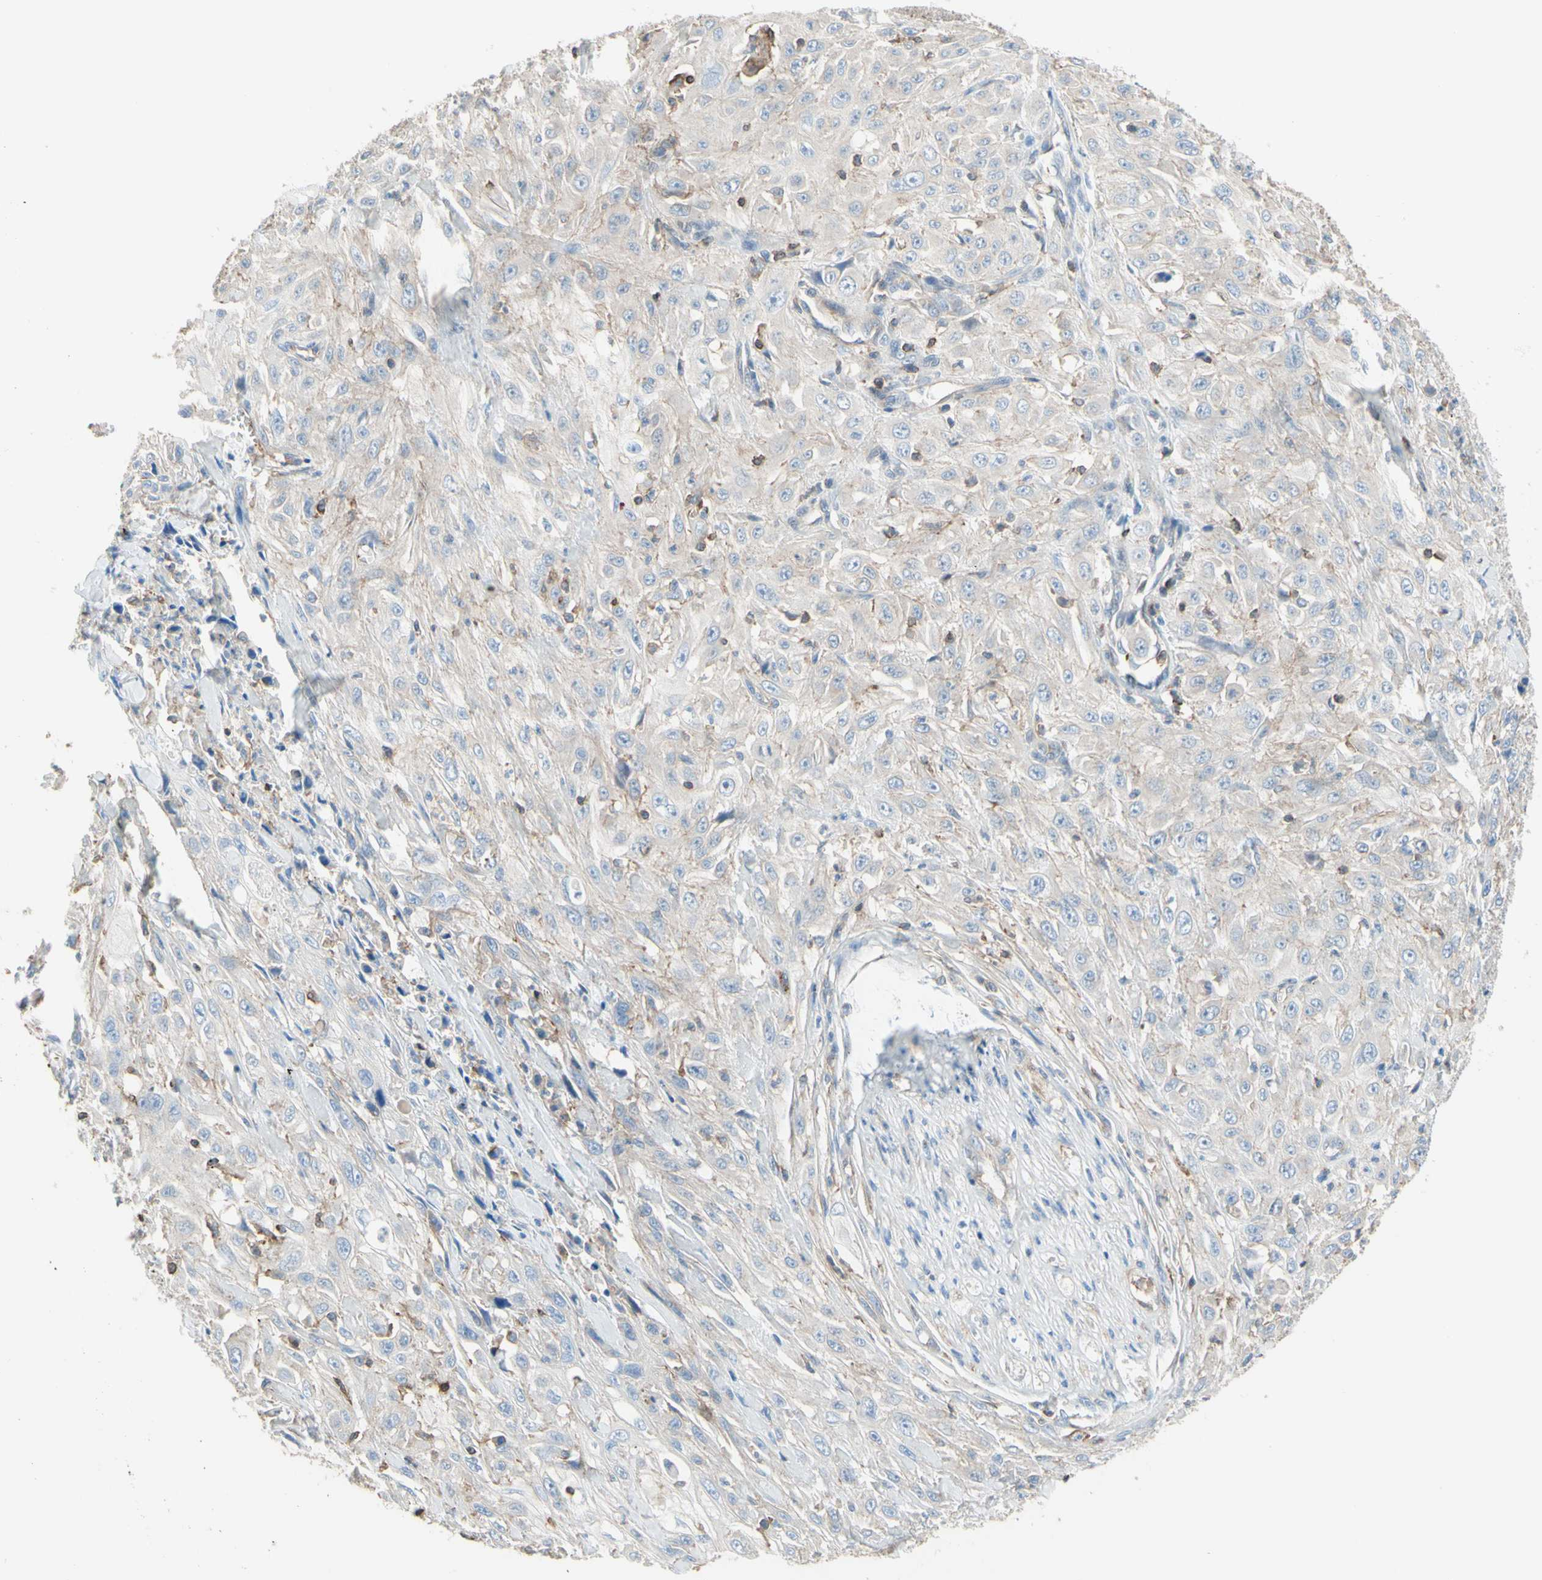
{"staining": {"intensity": "negative", "quantity": "none", "location": "none"}, "tissue": "skin cancer", "cell_type": "Tumor cells", "image_type": "cancer", "snomed": [{"axis": "morphology", "description": "Squamous cell carcinoma, NOS"}, {"axis": "morphology", "description": "Squamous cell carcinoma, metastatic, NOS"}, {"axis": "topography", "description": "Skin"}, {"axis": "topography", "description": "Lymph node"}], "caption": "DAB immunohistochemical staining of skin cancer (metastatic squamous cell carcinoma) displays no significant expression in tumor cells. Nuclei are stained in blue.", "gene": "SEMA4C", "patient": {"sex": "male", "age": 75}}